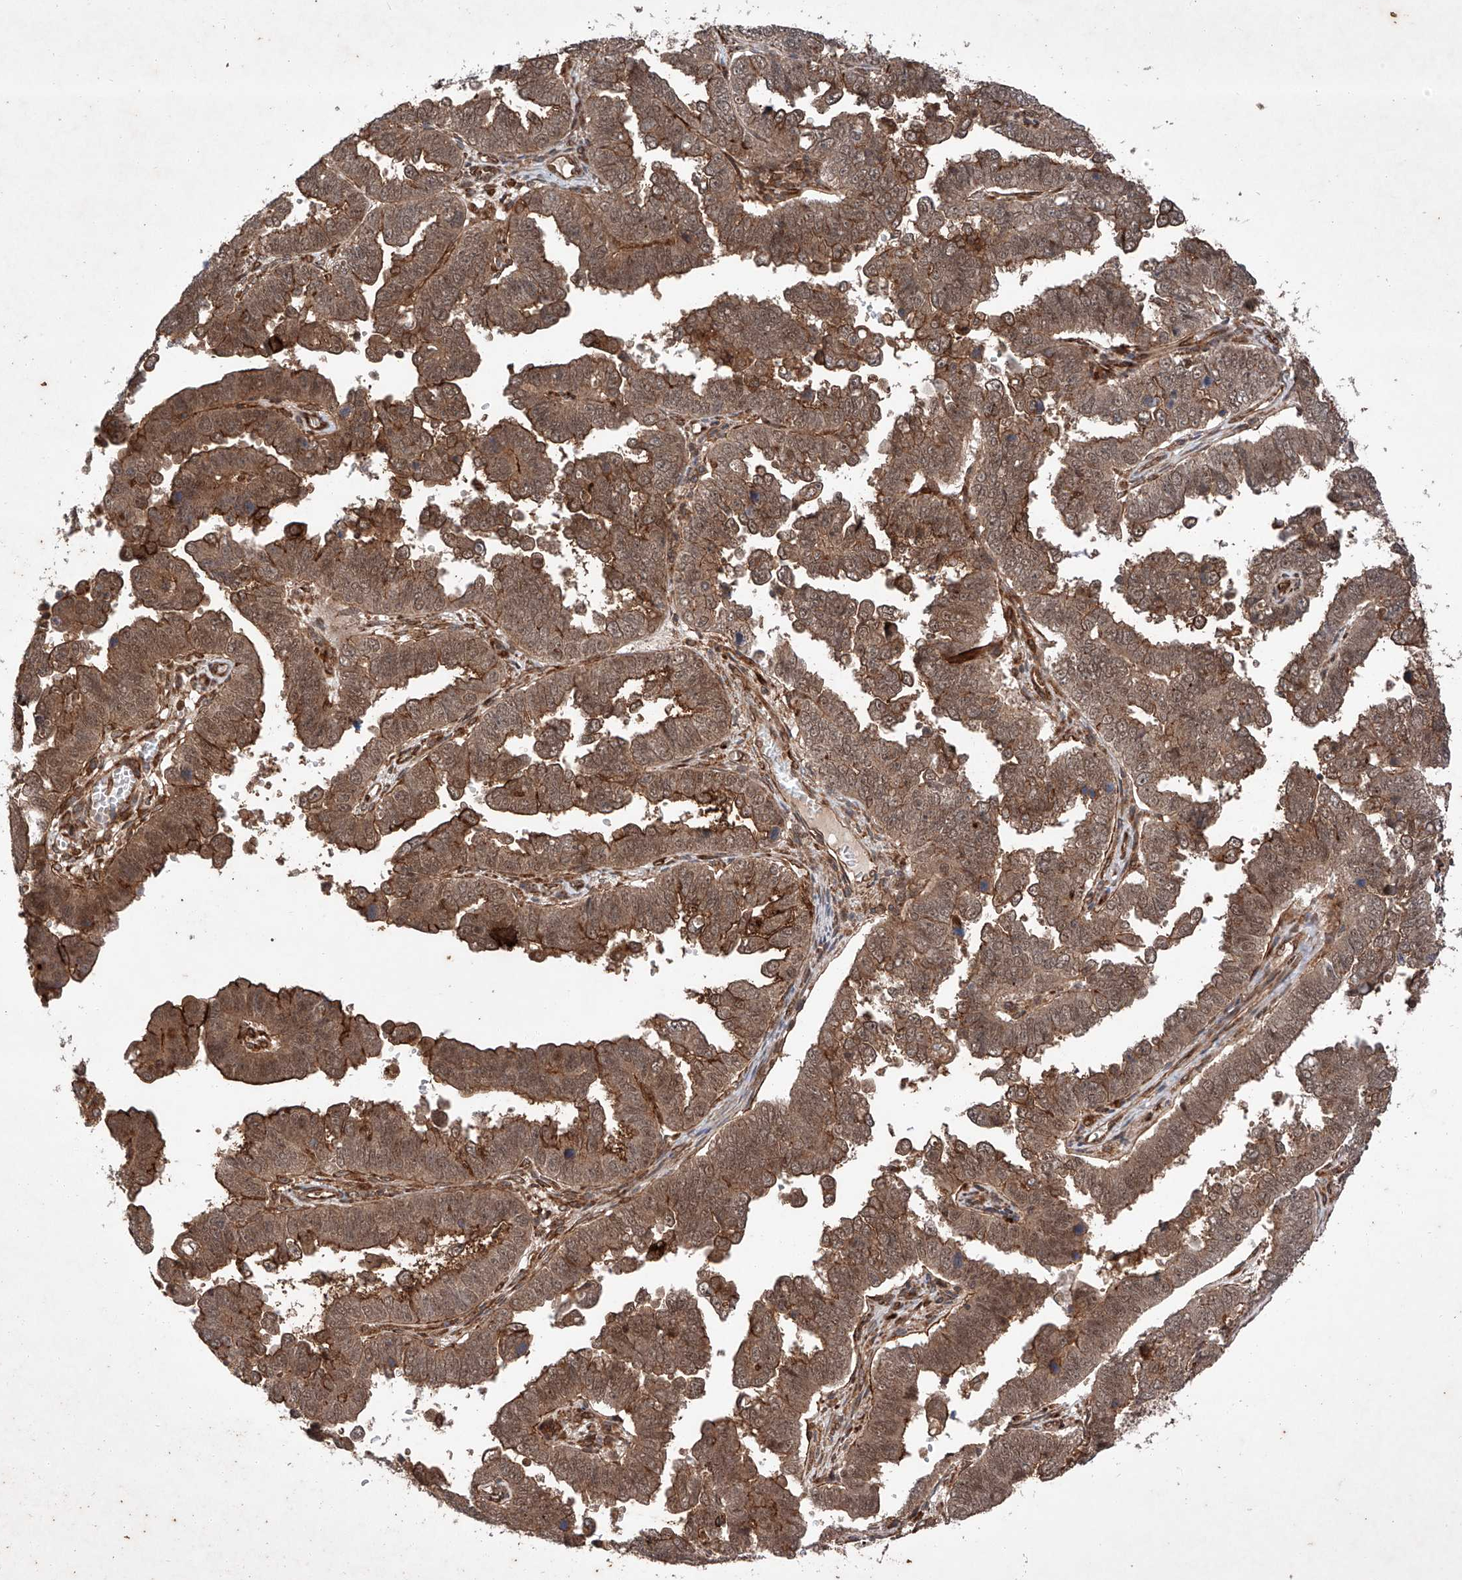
{"staining": {"intensity": "moderate", "quantity": ">75%", "location": "cytoplasmic/membranous"}, "tissue": "endometrial cancer", "cell_type": "Tumor cells", "image_type": "cancer", "snomed": [{"axis": "morphology", "description": "Adenocarcinoma, NOS"}, {"axis": "topography", "description": "Endometrium"}], "caption": "Brown immunohistochemical staining in human endometrial cancer displays moderate cytoplasmic/membranous staining in approximately >75% of tumor cells. (DAB (3,3'-diaminobenzidine) = brown stain, brightfield microscopy at high magnification).", "gene": "ZFP28", "patient": {"sex": "female", "age": 75}}